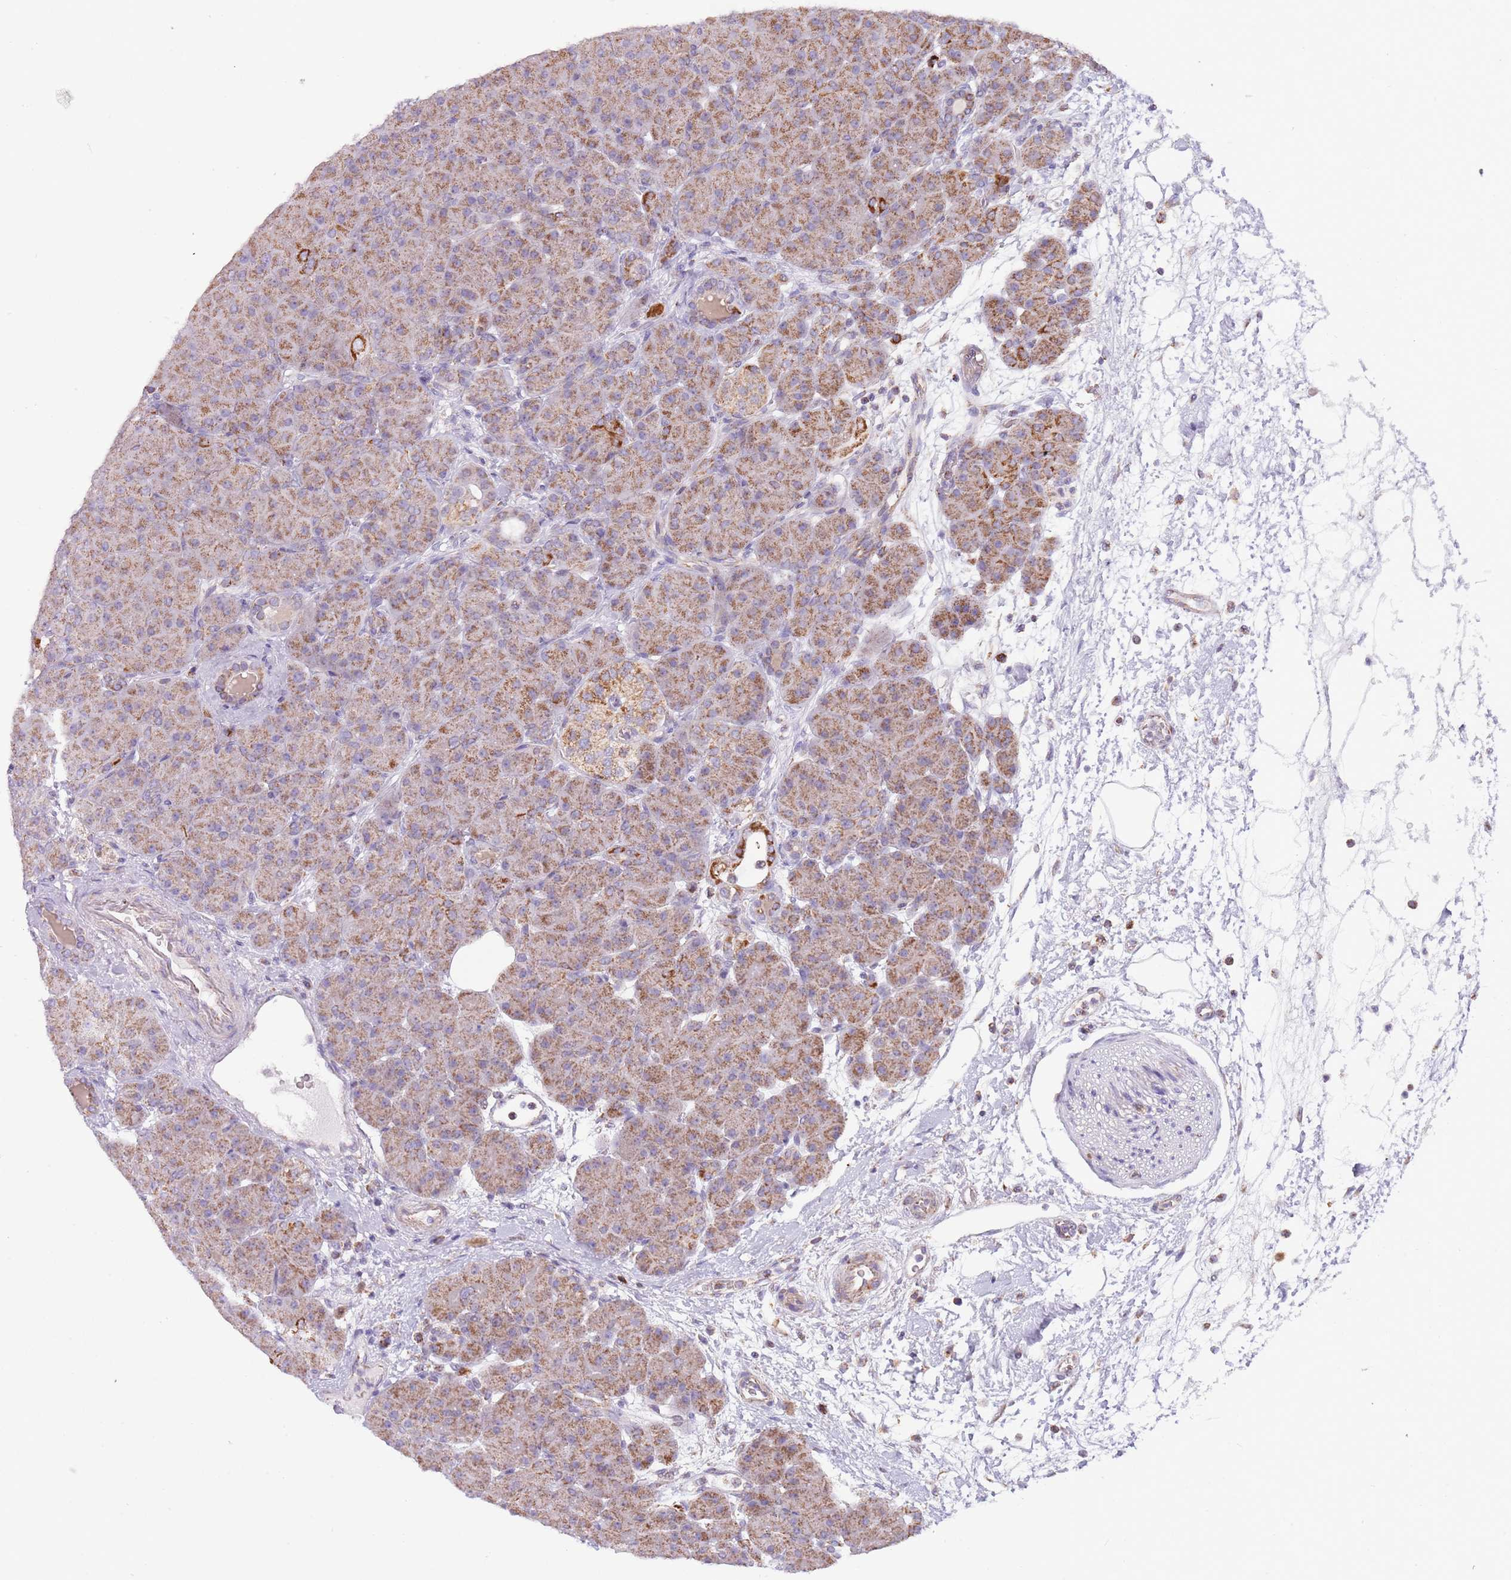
{"staining": {"intensity": "moderate", "quantity": ">75%", "location": "cytoplasmic/membranous"}, "tissue": "pancreas", "cell_type": "Exocrine glandular cells", "image_type": "normal", "snomed": [{"axis": "morphology", "description": "Normal tissue, NOS"}, {"axis": "topography", "description": "Pancreas"}], "caption": "The micrograph exhibits staining of benign pancreas, revealing moderate cytoplasmic/membranous protein staining (brown color) within exocrine glandular cells. The staining was performed using DAB to visualize the protein expression in brown, while the nuclei were stained in blue with hematoxylin (Magnification: 20x).", "gene": "LHX6", "patient": {"sex": "male", "age": 66}}